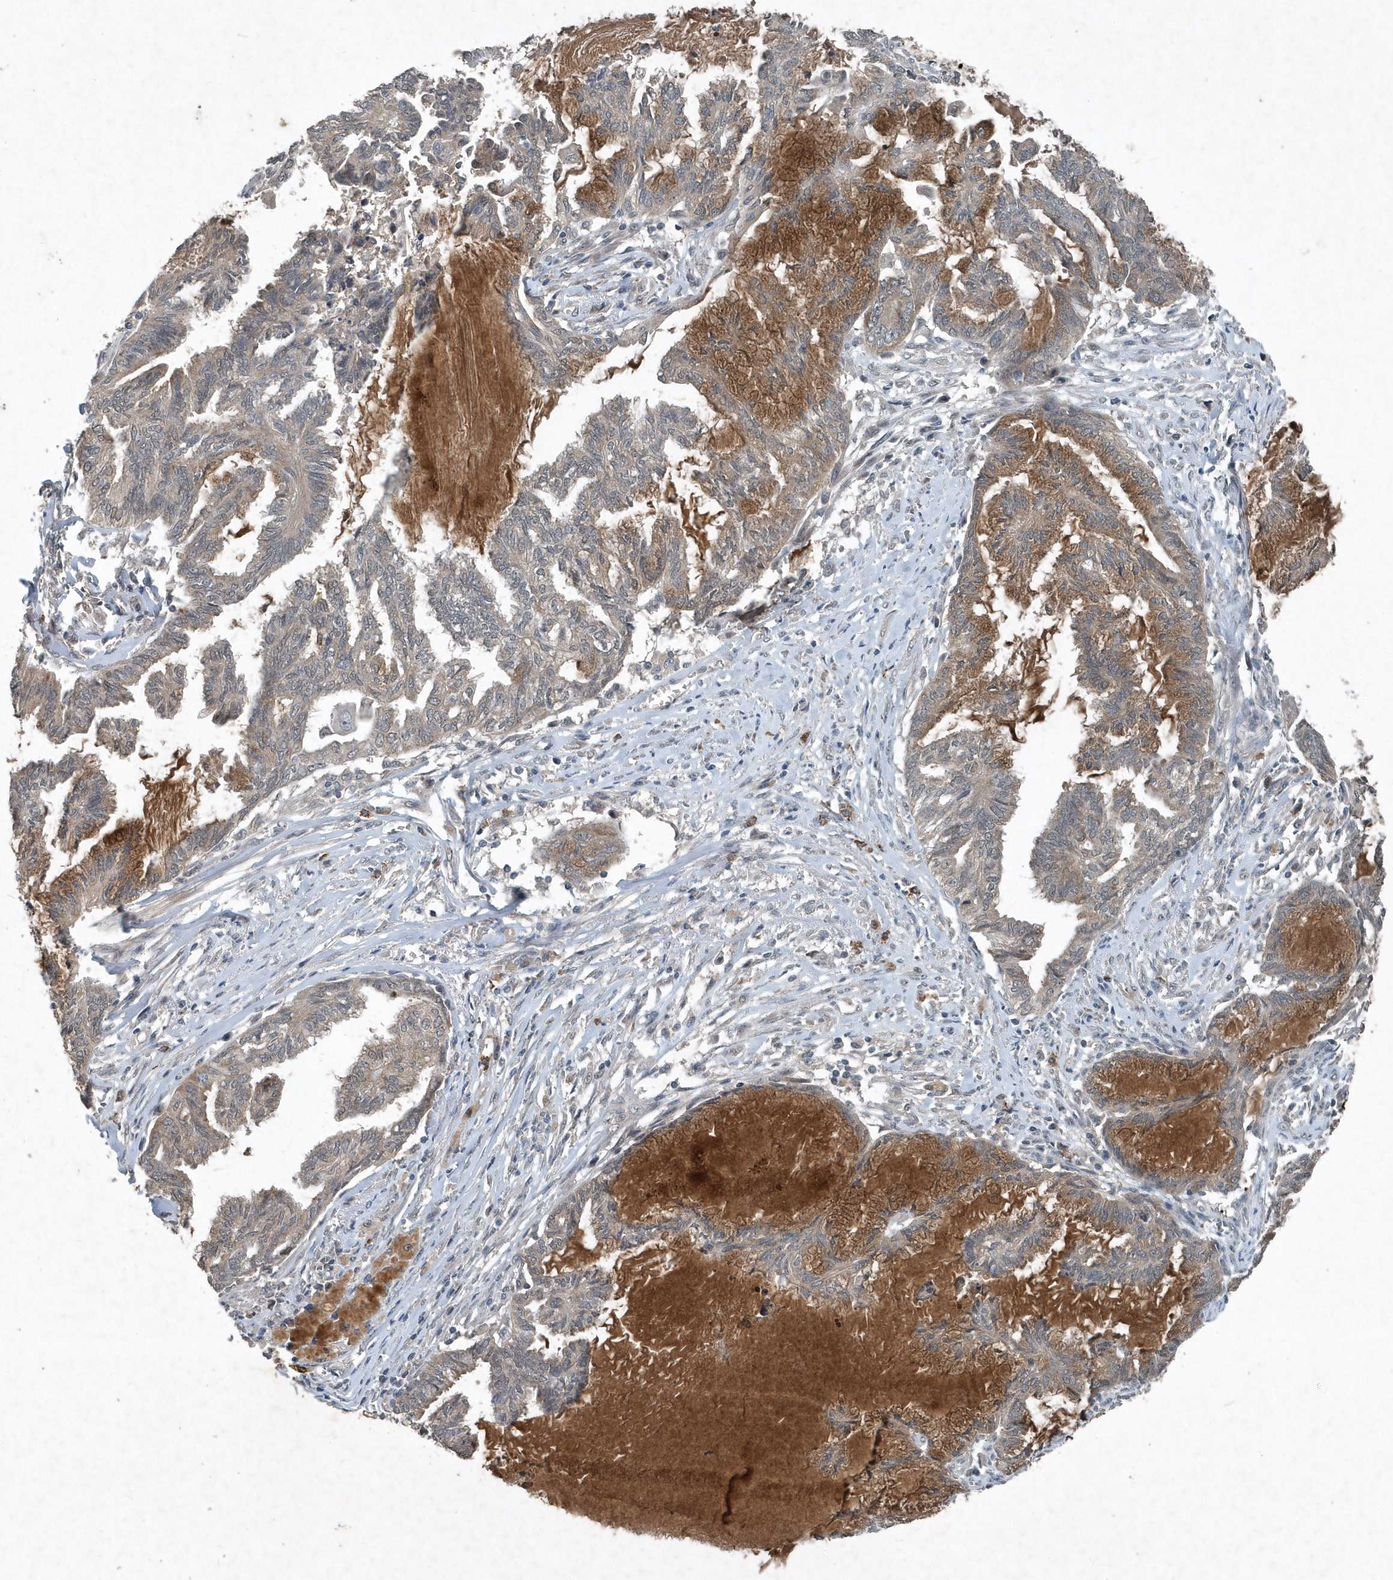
{"staining": {"intensity": "moderate", "quantity": "25%-75%", "location": "cytoplasmic/membranous"}, "tissue": "endometrial cancer", "cell_type": "Tumor cells", "image_type": "cancer", "snomed": [{"axis": "morphology", "description": "Adenocarcinoma, NOS"}, {"axis": "topography", "description": "Endometrium"}], "caption": "A photomicrograph of human adenocarcinoma (endometrial) stained for a protein displays moderate cytoplasmic/membranous brown staining in tumor cells.", "gene": "SCFD2", "patient": {"sex": "female", "age": 86}}